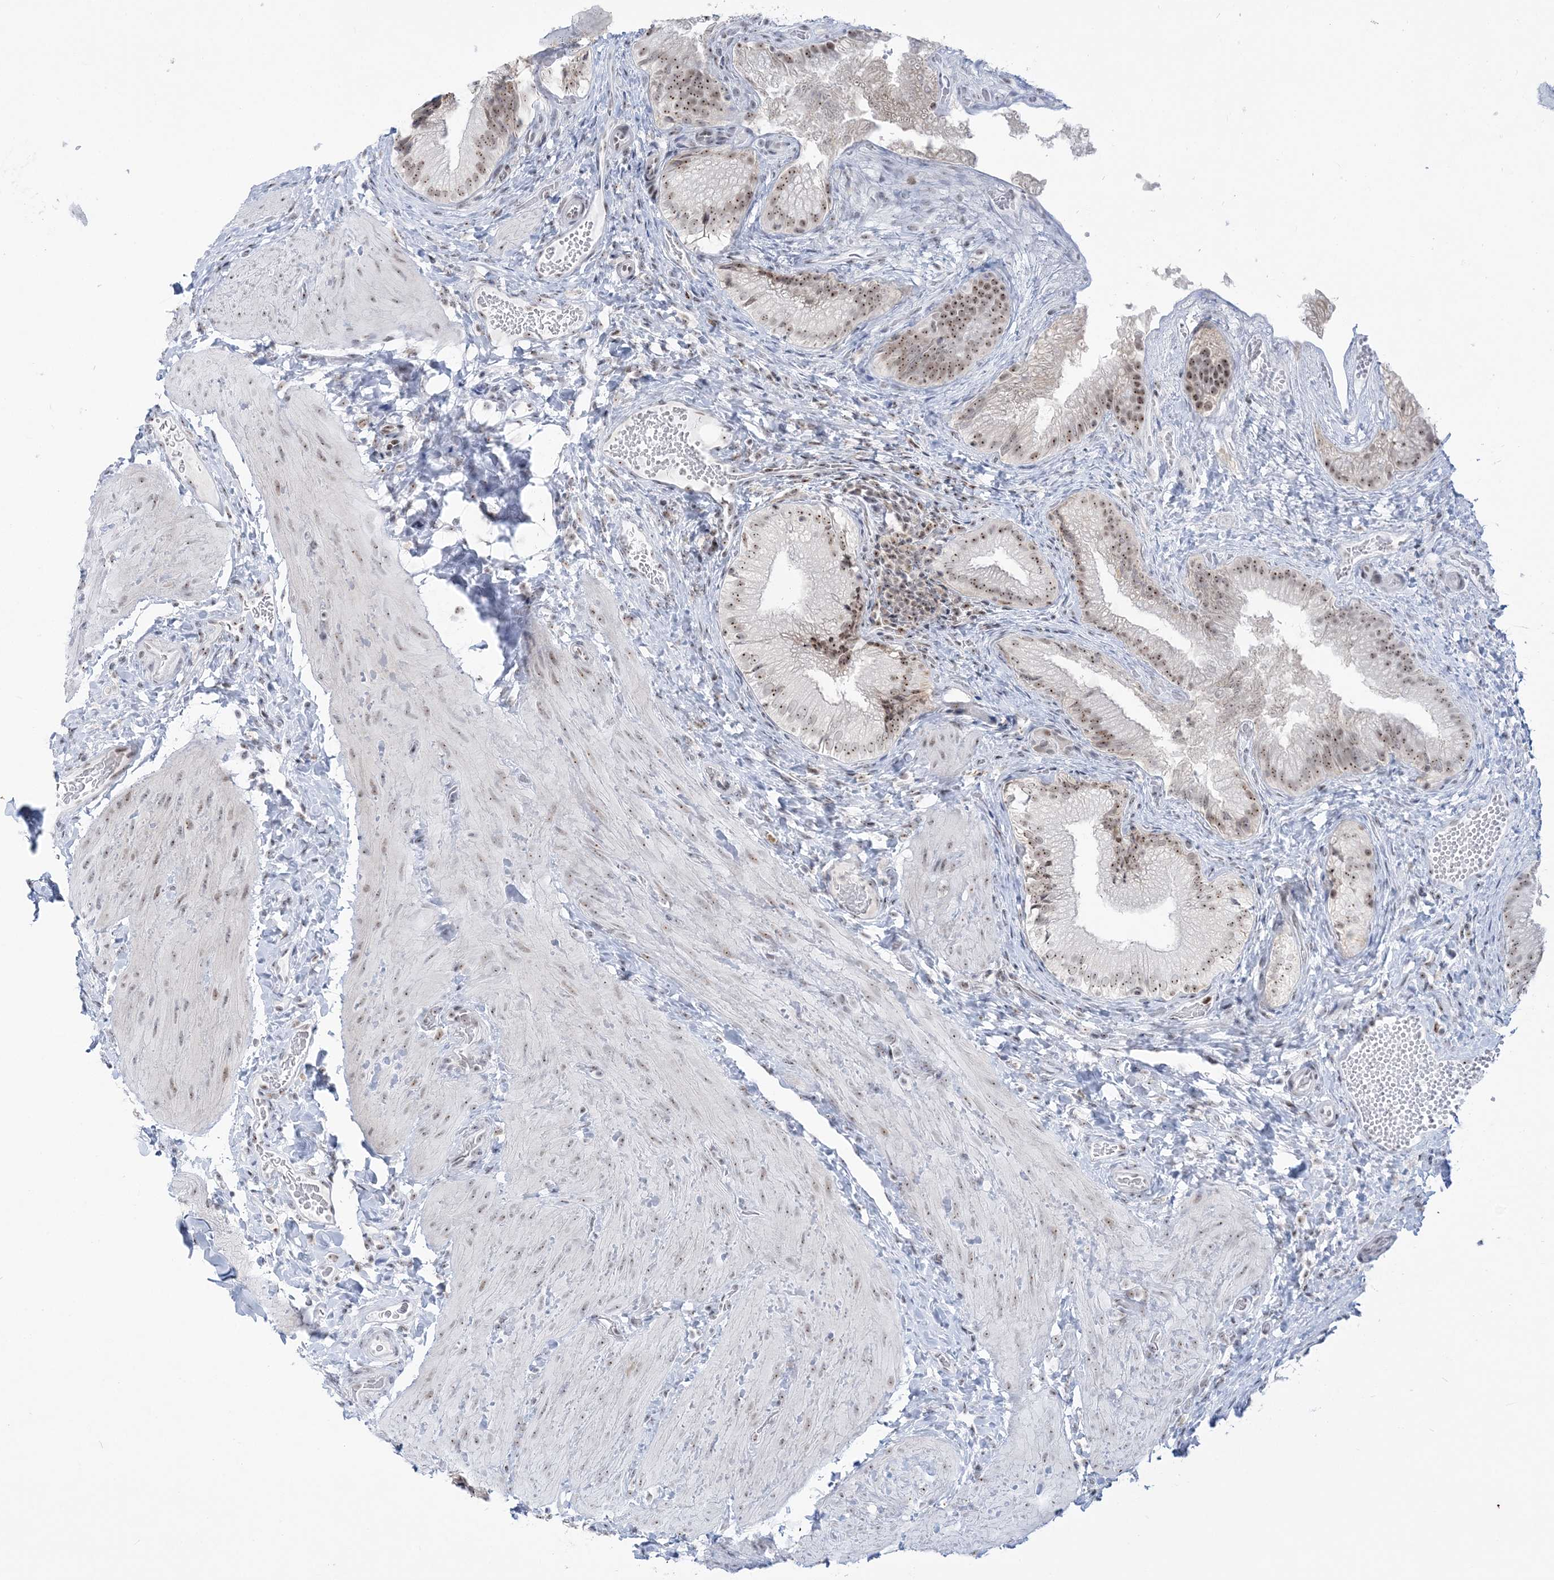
{"staining": {"intensity": "strong", "quantity": ">75%", "location": "nuclear"}, "tissue": "gallbladder", "cell_type": "Glandular cells", "image_type": "normal", "snomed": [{"axis": "morphology", "description": "Normal tissue, NOS"}, {"axis": "topography", "description": "Gallbladder"}], "caption": "Glandular cells reveal strong nuclear expression in approximately >75% of cells in unremarkable gallbladder.", "gene": "DDX21", "patient": {"sex": "female", "age": 30}}